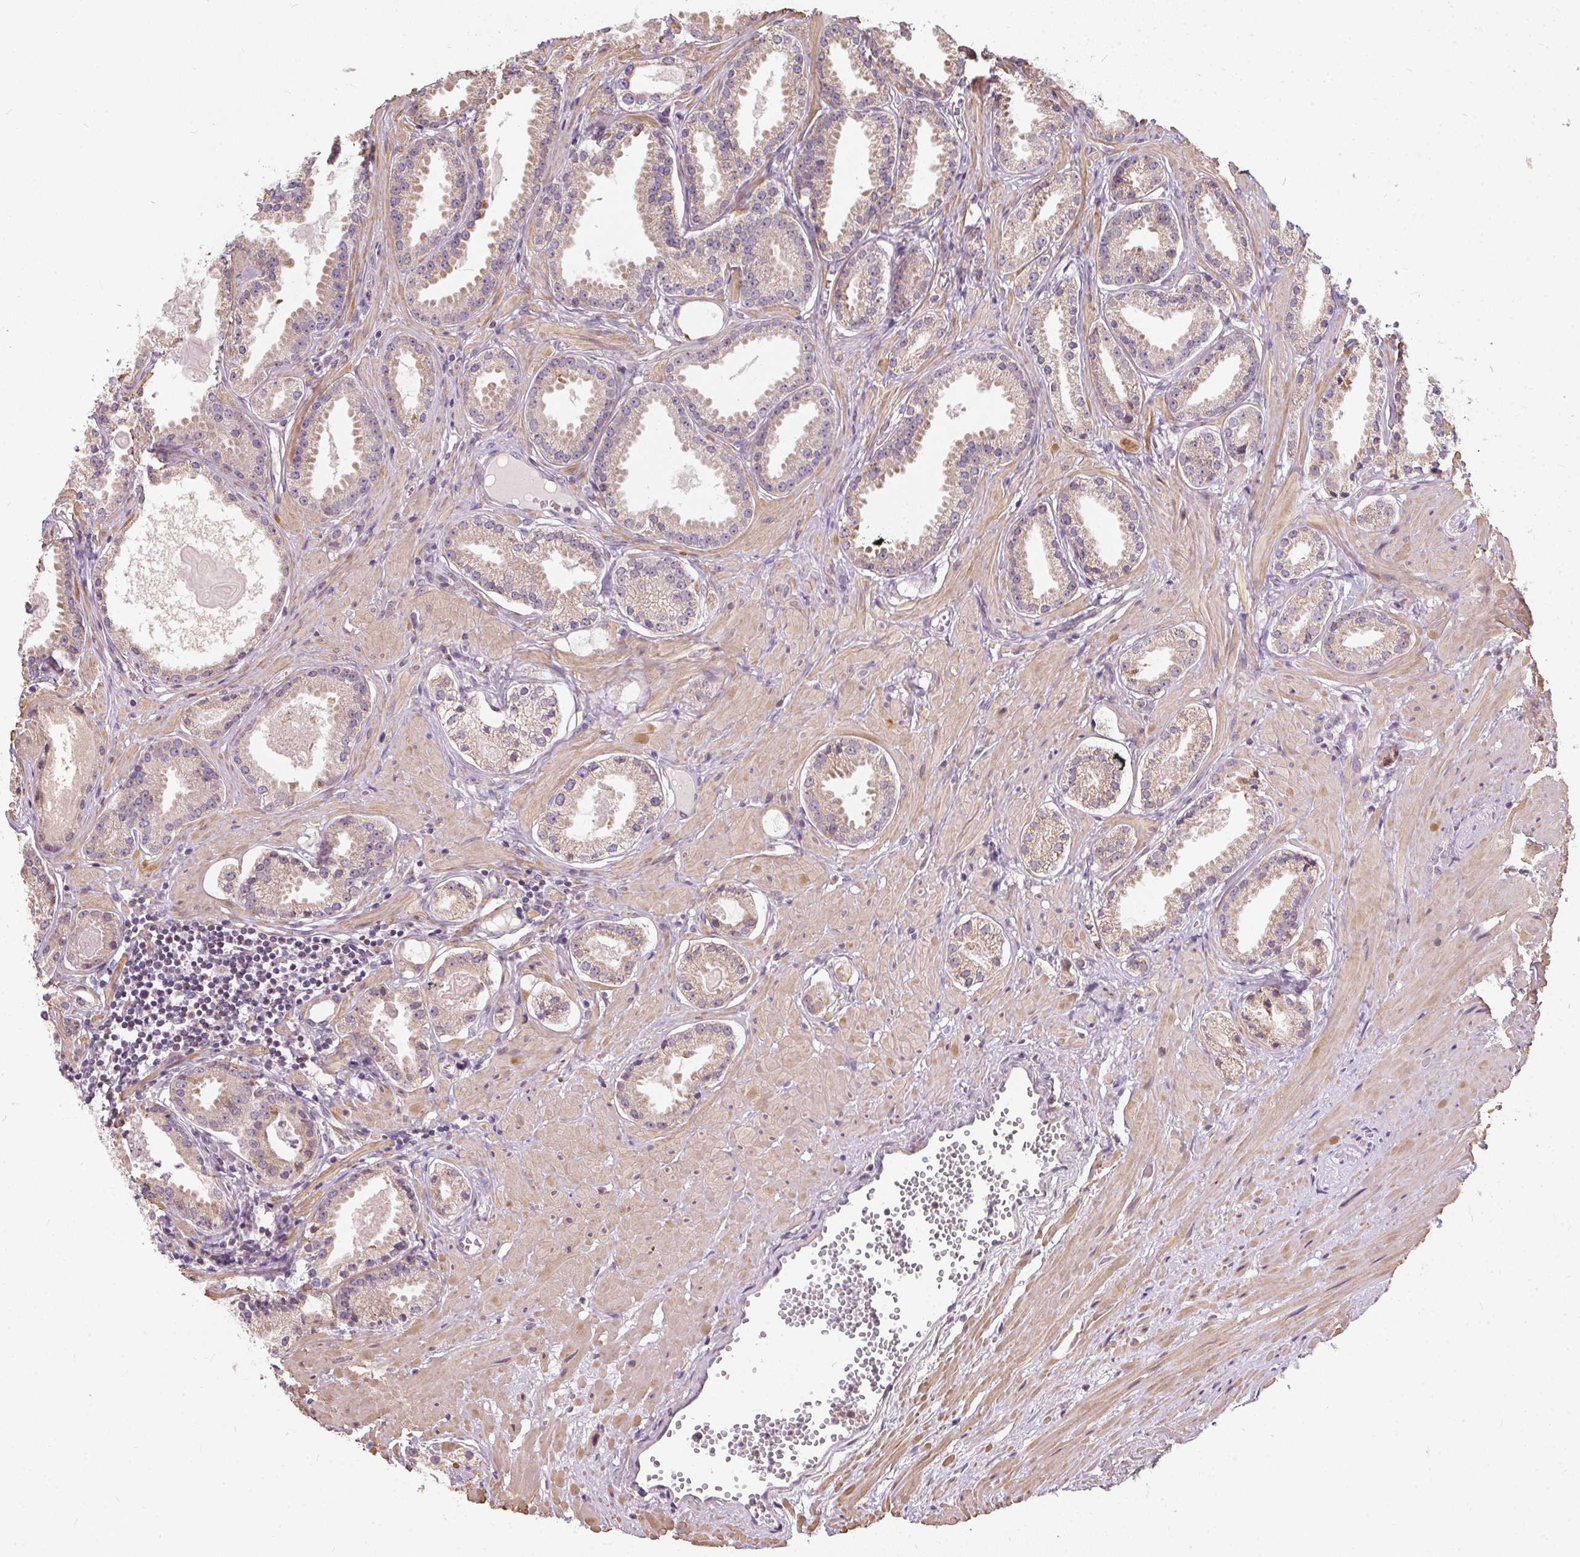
{"staining": {"intensity": "weak", "quantity": "25%-75%", "location": "cytoplasmic/membranous"}, "tissue": "prostate cancer", "cell_type": "Tumor cells", "image_type": "cancer", "snomed": [{"axis": "morphology", "description": "Adenocarcinoma, NOS"}, {"axis": "morphology", "description": "Adenocarcinoma, Low grade"}, {"axis": "topography", "description": "Prostate"}], "caption": "Immunohistochemical staining of prostate cancer (adenocarcinoma (low-grade)) reveals weak cytoplasmic/membranous protein expression in approximately 25%-75% of tumor cells.", "gene": "VWA5B2", "patient": {"sex": "male", "age": 64}}